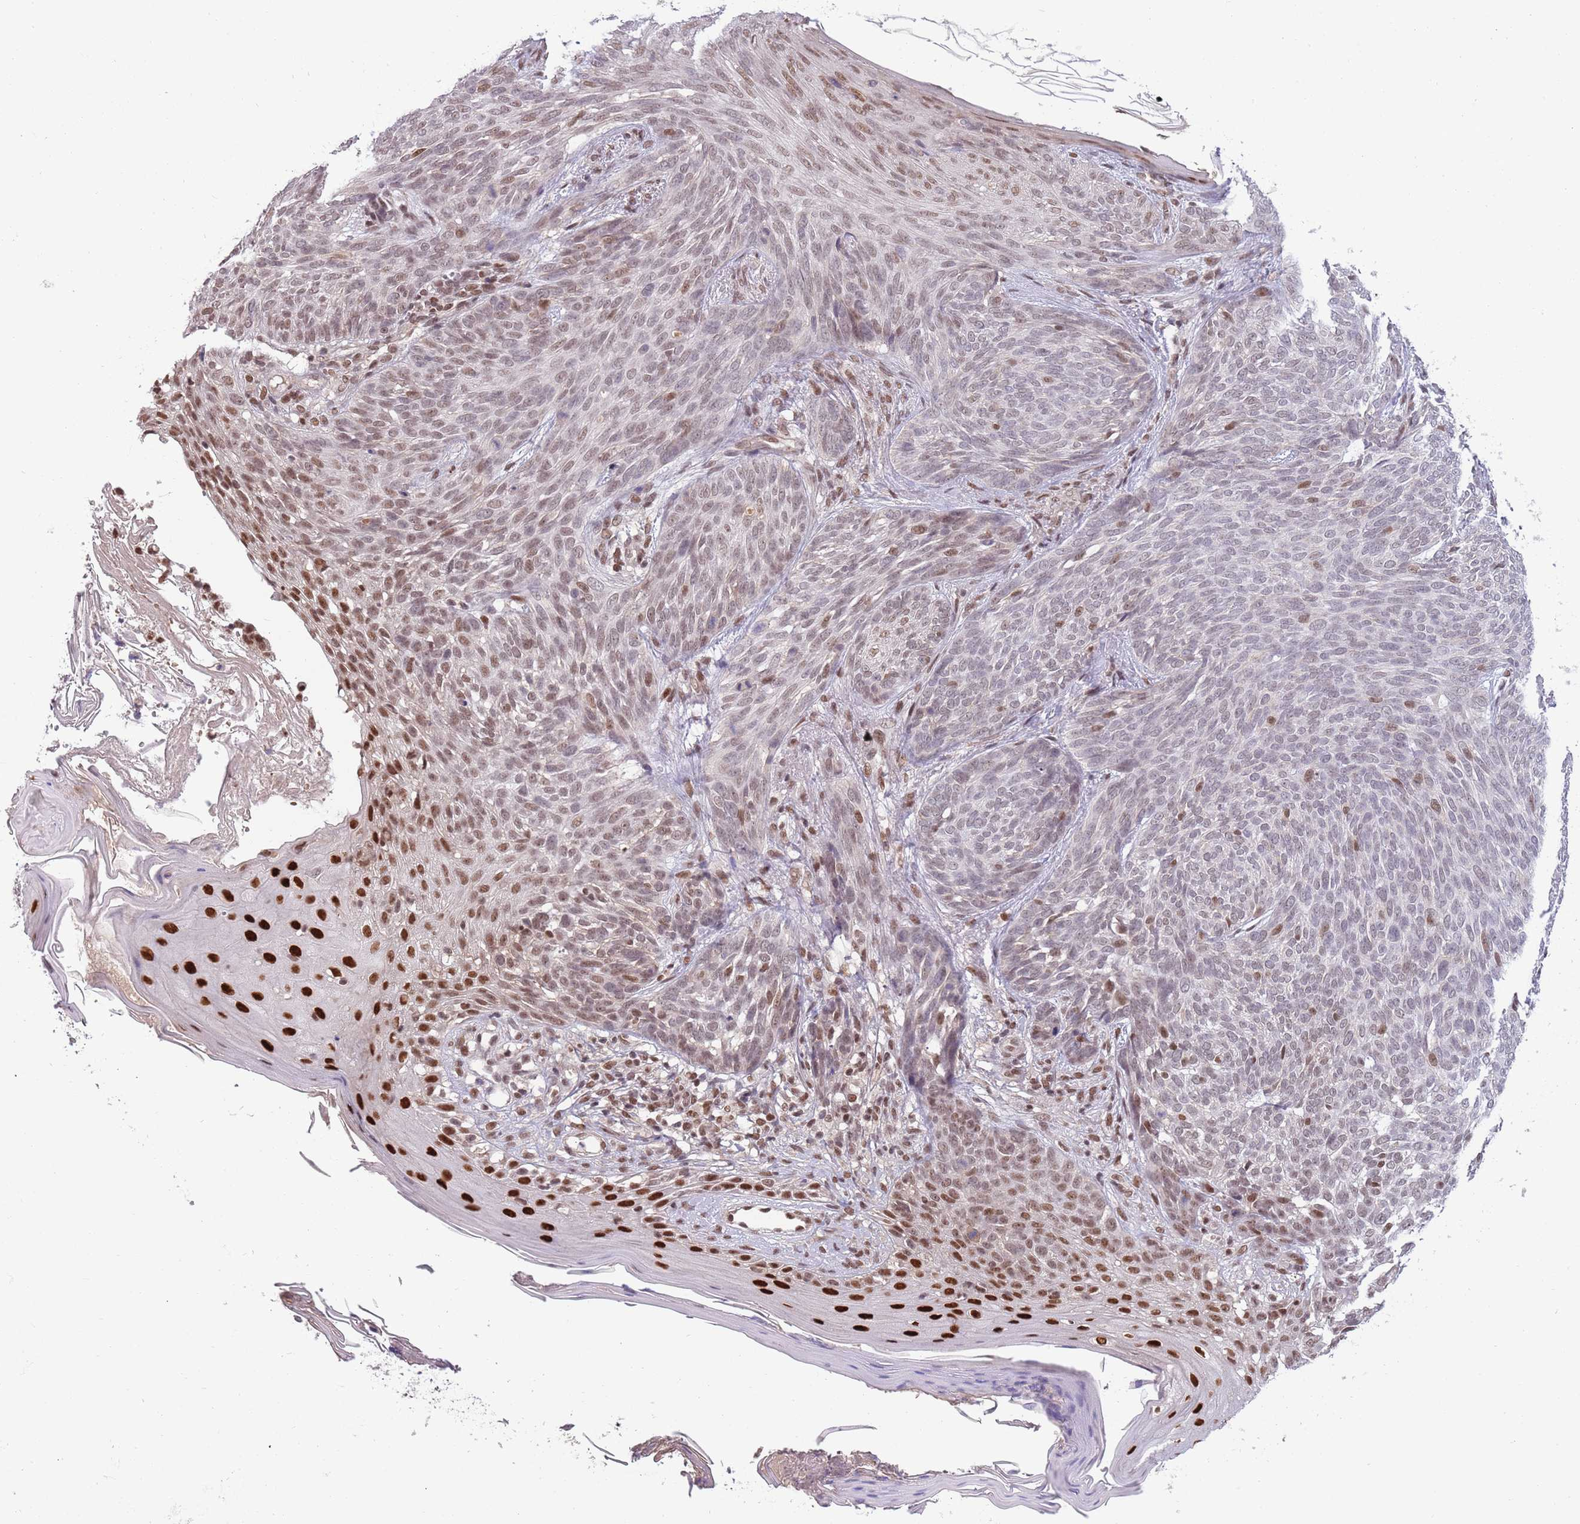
{"staining": {"intensity": "weak", "quantity": "25%-75%", "location": "nuclear"}, "tissue": "skin cancer", "cell_type": "Tumor cells", "image_type": "cancer", "snomed": [{"axis": "morphology", "description": "Basal cell carcinoma"}, {"axis": "topography", "description": "Skin"}], "caption": "Protein staining exhibits weak nuclear expression in about 25%-75% of tumor cells in skin basal cell carcinoma. (brown staining indicates protein expression, while blue staining denotes nuclei).", "gene": "ZBTB7A", "patient": {"sex": "female", "age": 86}}